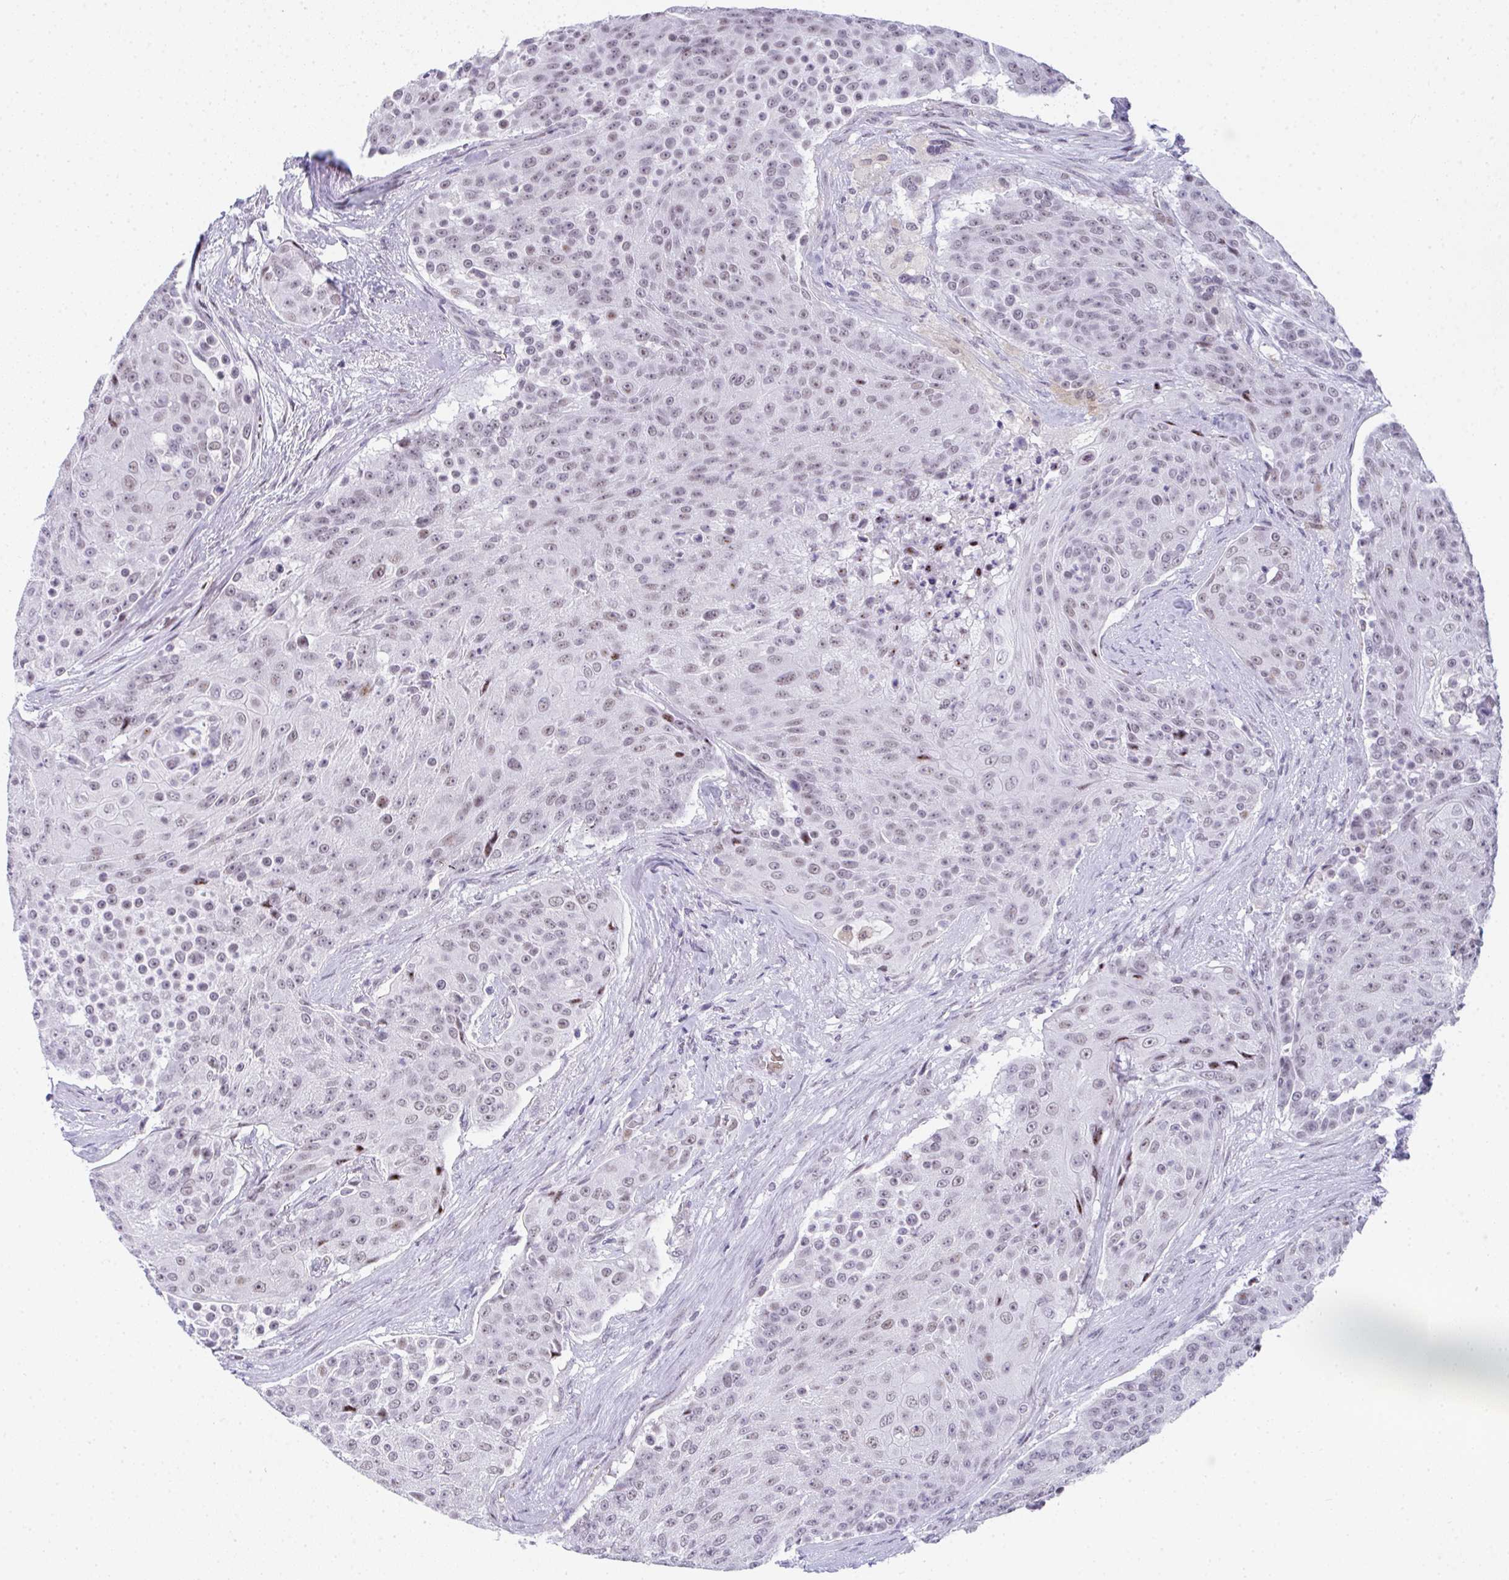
{"staining": {"intensity": "weak", "quantity": "25%-75%", "location": "nuclear"}, "tissue": "urothelial cancer", "cell_type": "Tumor cells", "image_type": "cancer", "snomed": [{"axis": "morphology", "description": "Urothelial carcinoma, High grade"}, {"axis": "topography", "description": "Urinary bladder"}], "caption": "A micrograph showing weak nuclear positivity in approximately 25%-75% of tumor cells in urothelial carcinoma (high-grade), as visualized by brown immunohistochemical staining.", "gene": "TNMD", "patient": {"sex": "female", "age": 63}}